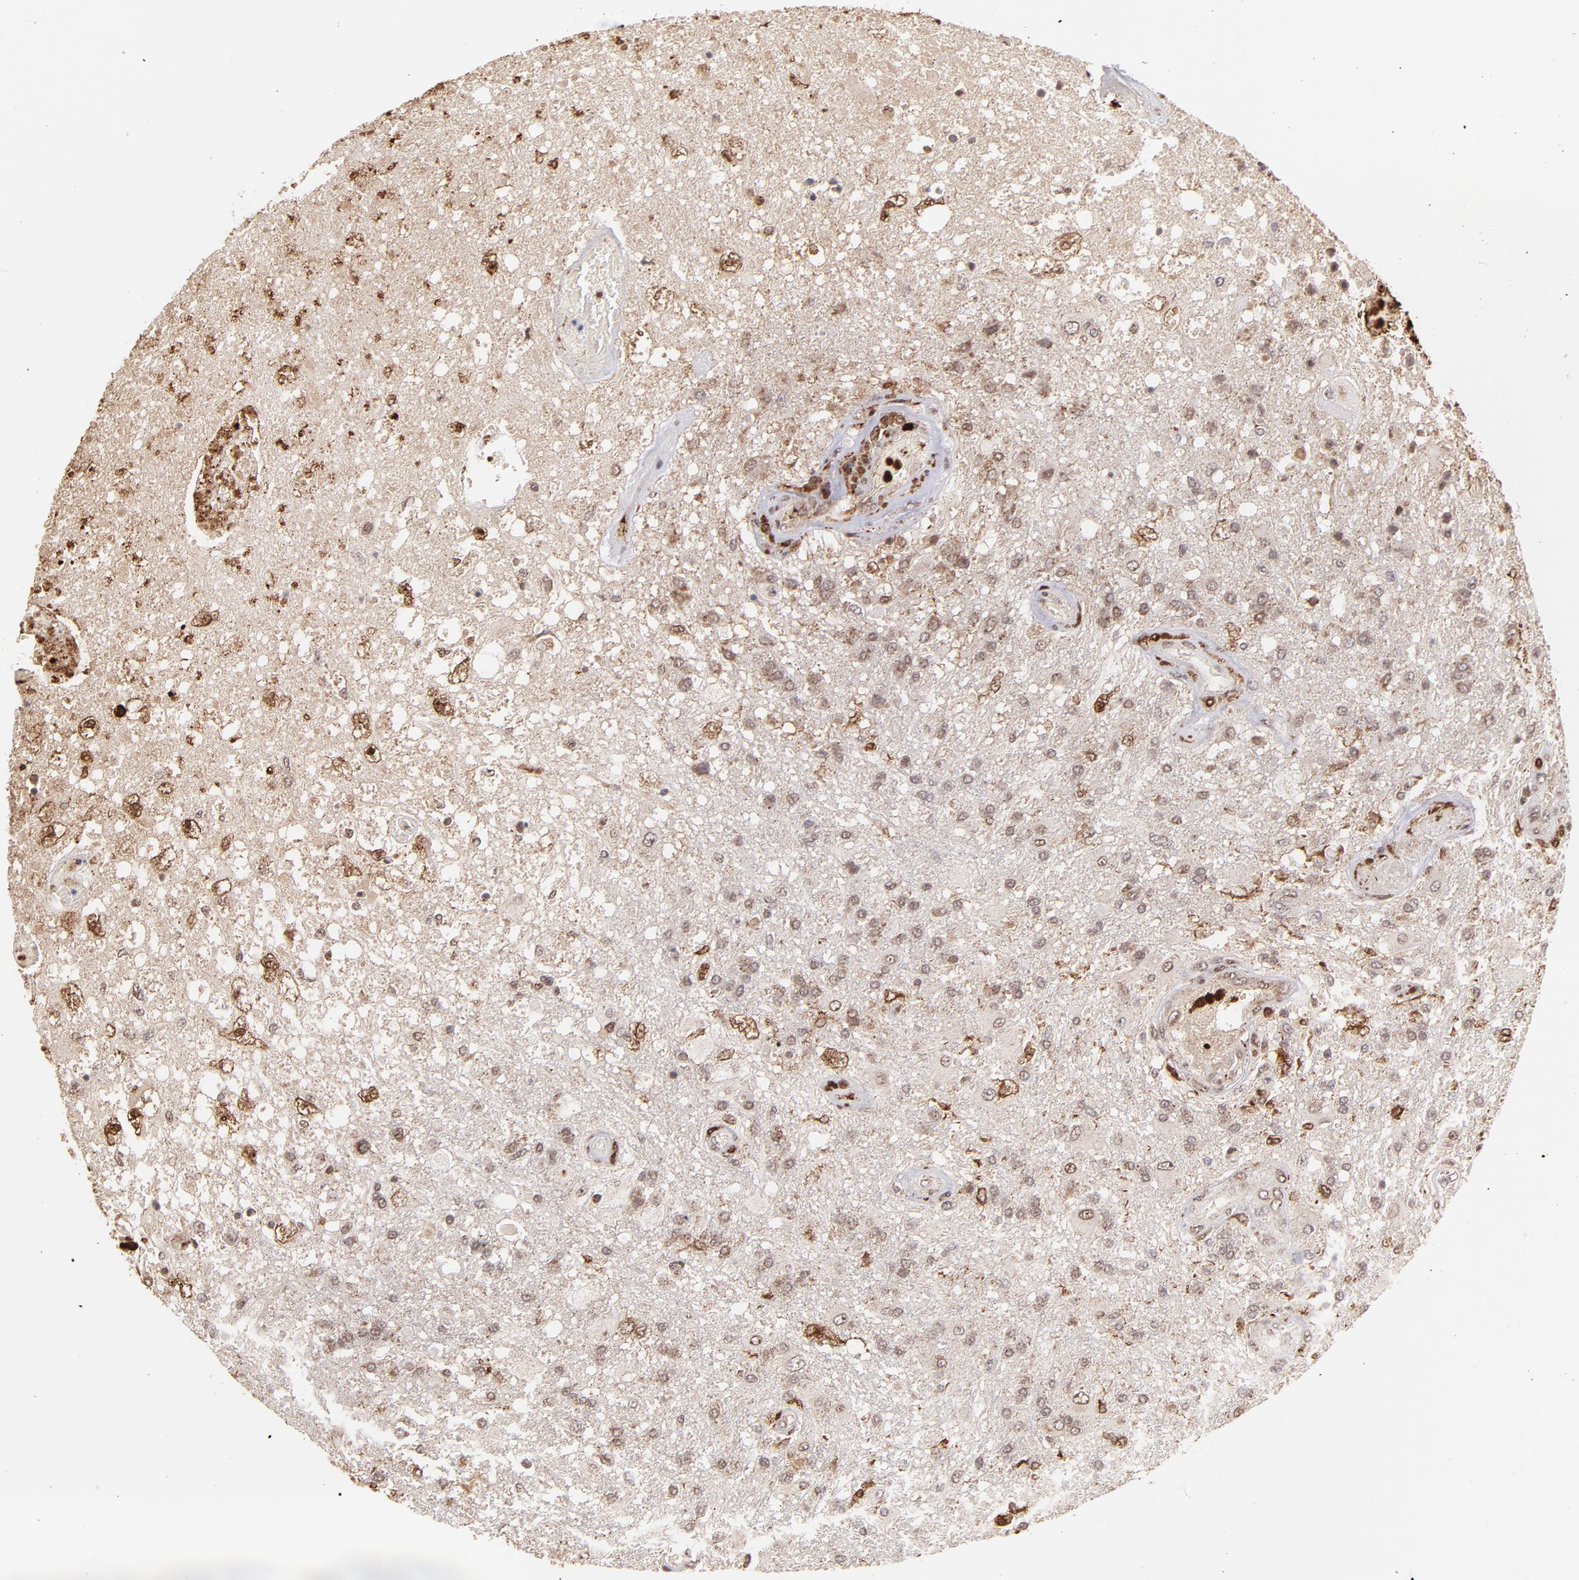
{"staining": {"intensity": "moderate", "quantity": ">75%", "location": "nuclear"}, "tissue": "glioma", "cell_type": "Tumor cells", "image_type": "cancer", "snomed": [{"axis": "morphology", "description": "Glioma, malignant, High grade"}, {"axis": "topography", "description": "Cerebral cortex"}], "caption": "This histopathology image exhibits immunohistochemistry (IHC) staining of human high-grade glioma (malignant), with medium moderate nuclear positivity in approximately >75% of tumor cells.", "gene": "ZFX", "patient": {"sex": "male", "age": 79}}